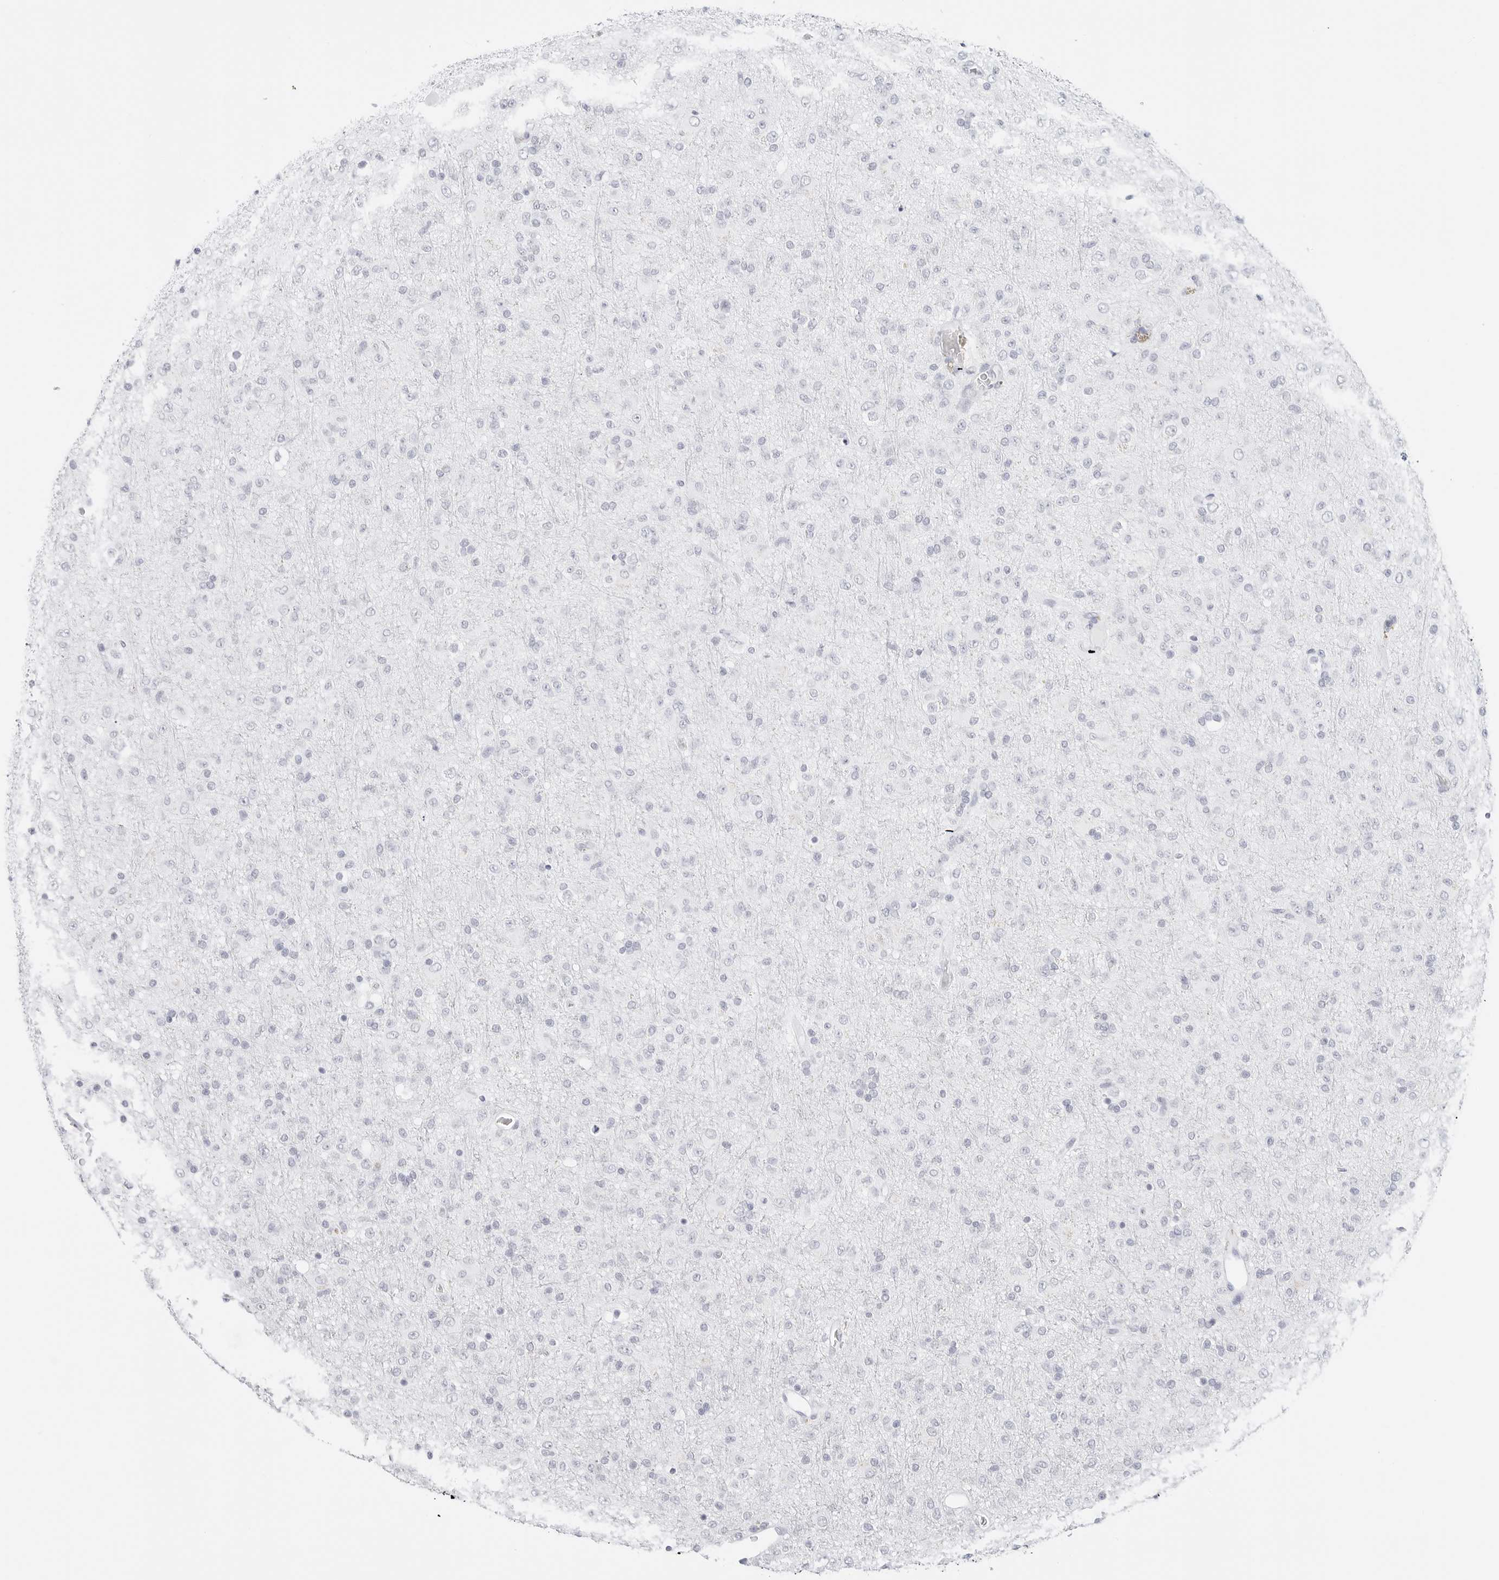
{"staining": {"intensity": "negative", "quantity": "none", "location": "none"}, "tissue": "glioma", "cell_type": "Tumor cells", "image_type": "cancer", "snomed": [{"axis": "morphology", "description": "Glioma, malignant, Low grade"}, {"axis": "topography", "description": "Brain"}], "caption": "There is no significant positivity in tumor cells of low-grade glioma (malignant). (DAB (3,3'-diaminobenzidine) immunohistochemistry, high magnification).", "gene": "TFF2", "patient": {"sex": "male", "age": 65}}